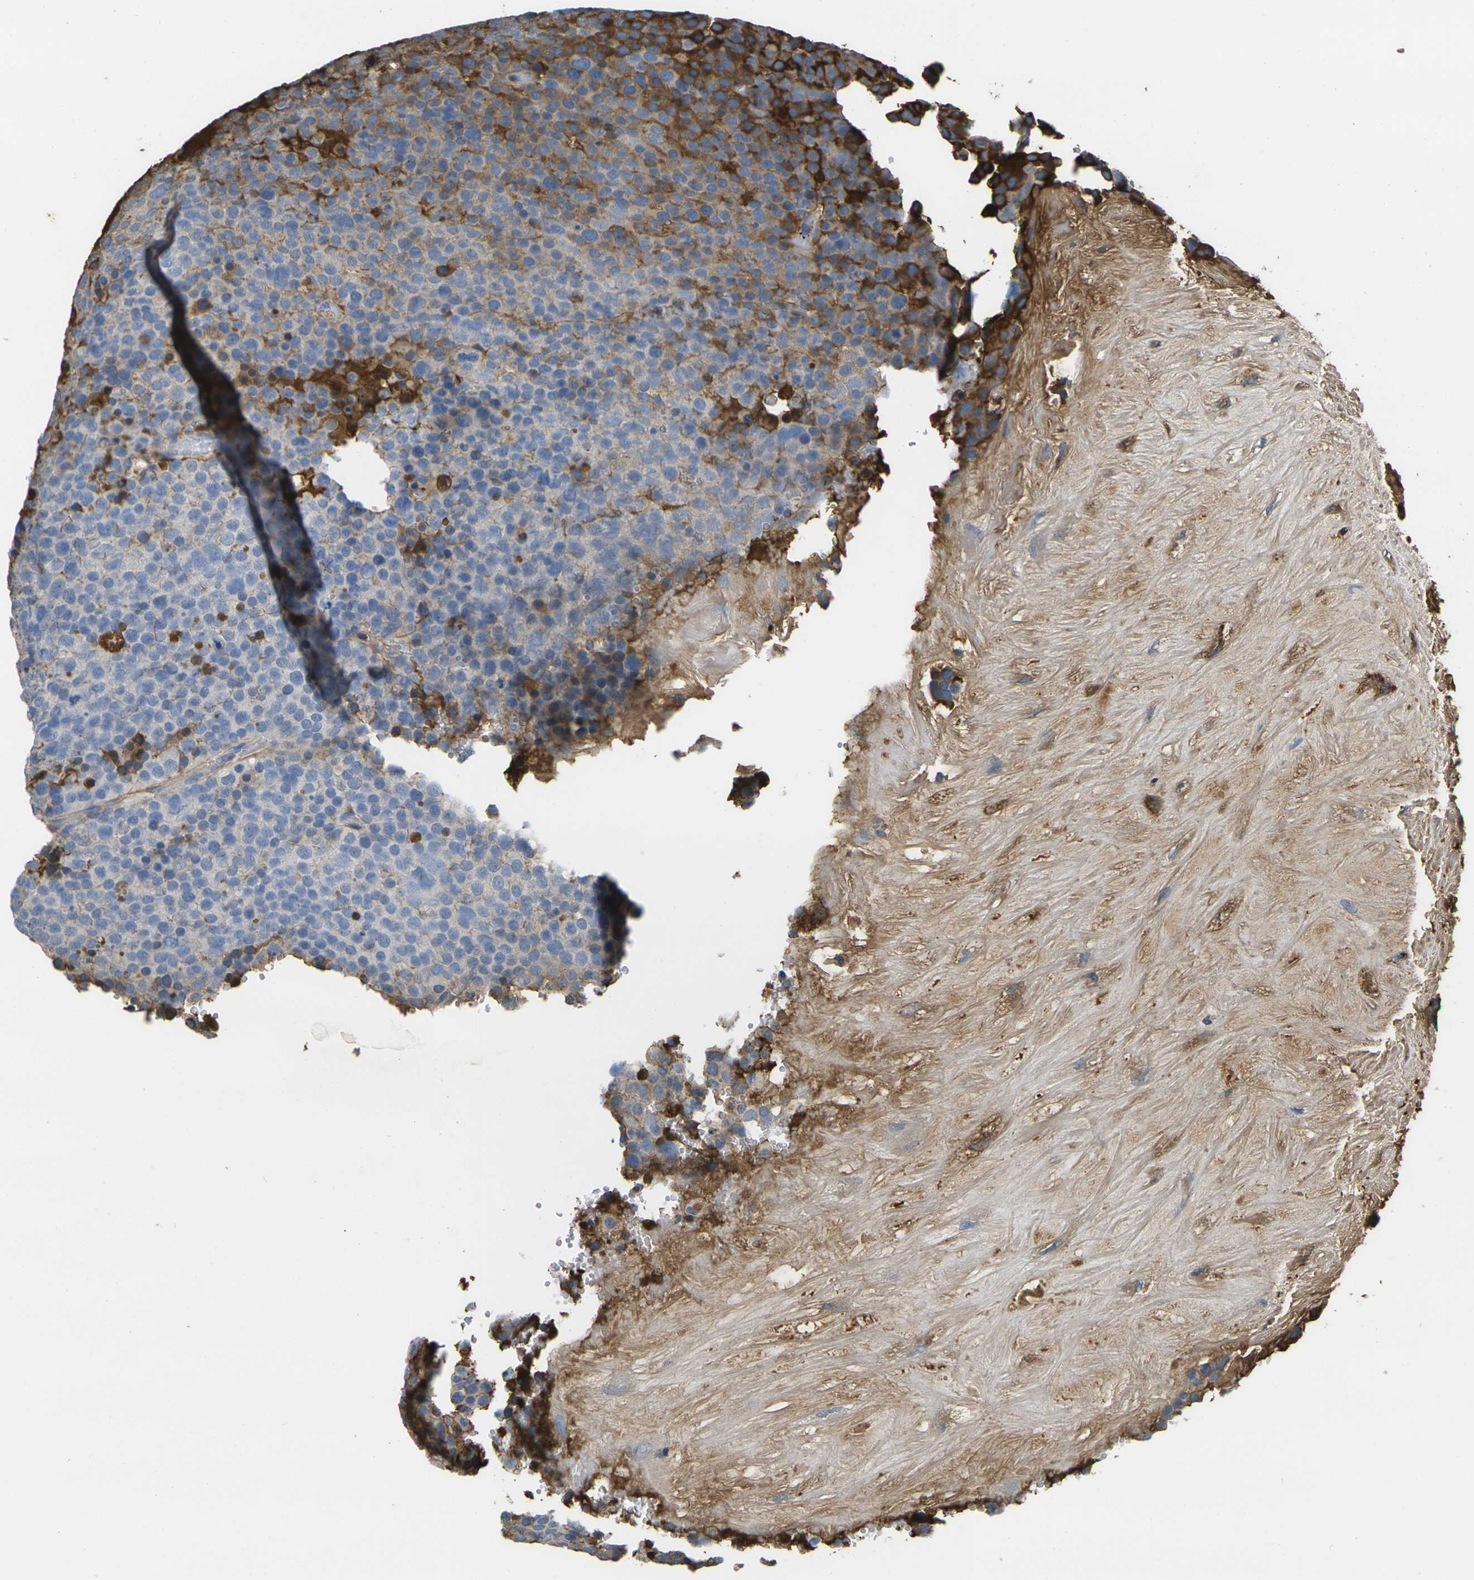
{"staining": {"intensity": "strong", "quantity": "<25%", "location": "cytoplasmic/membranous"}, "tissue": "testis cancer", "cell_type": "Tumor cells", "image_type": "cancer", "snomed": [{"axis": "morphology", "description": "Seminoma, NOS"}, {"axis": "topography", "description": "Testis"}], "caption": "An image showing strong cytoplasmic/membranous expression in approximately <25% of tumor cells in seminoma (testis), as visualized by brown immunohistochemical staining.", "gene": "GREM2", "patient": {"sex": "male", "age": 71}}